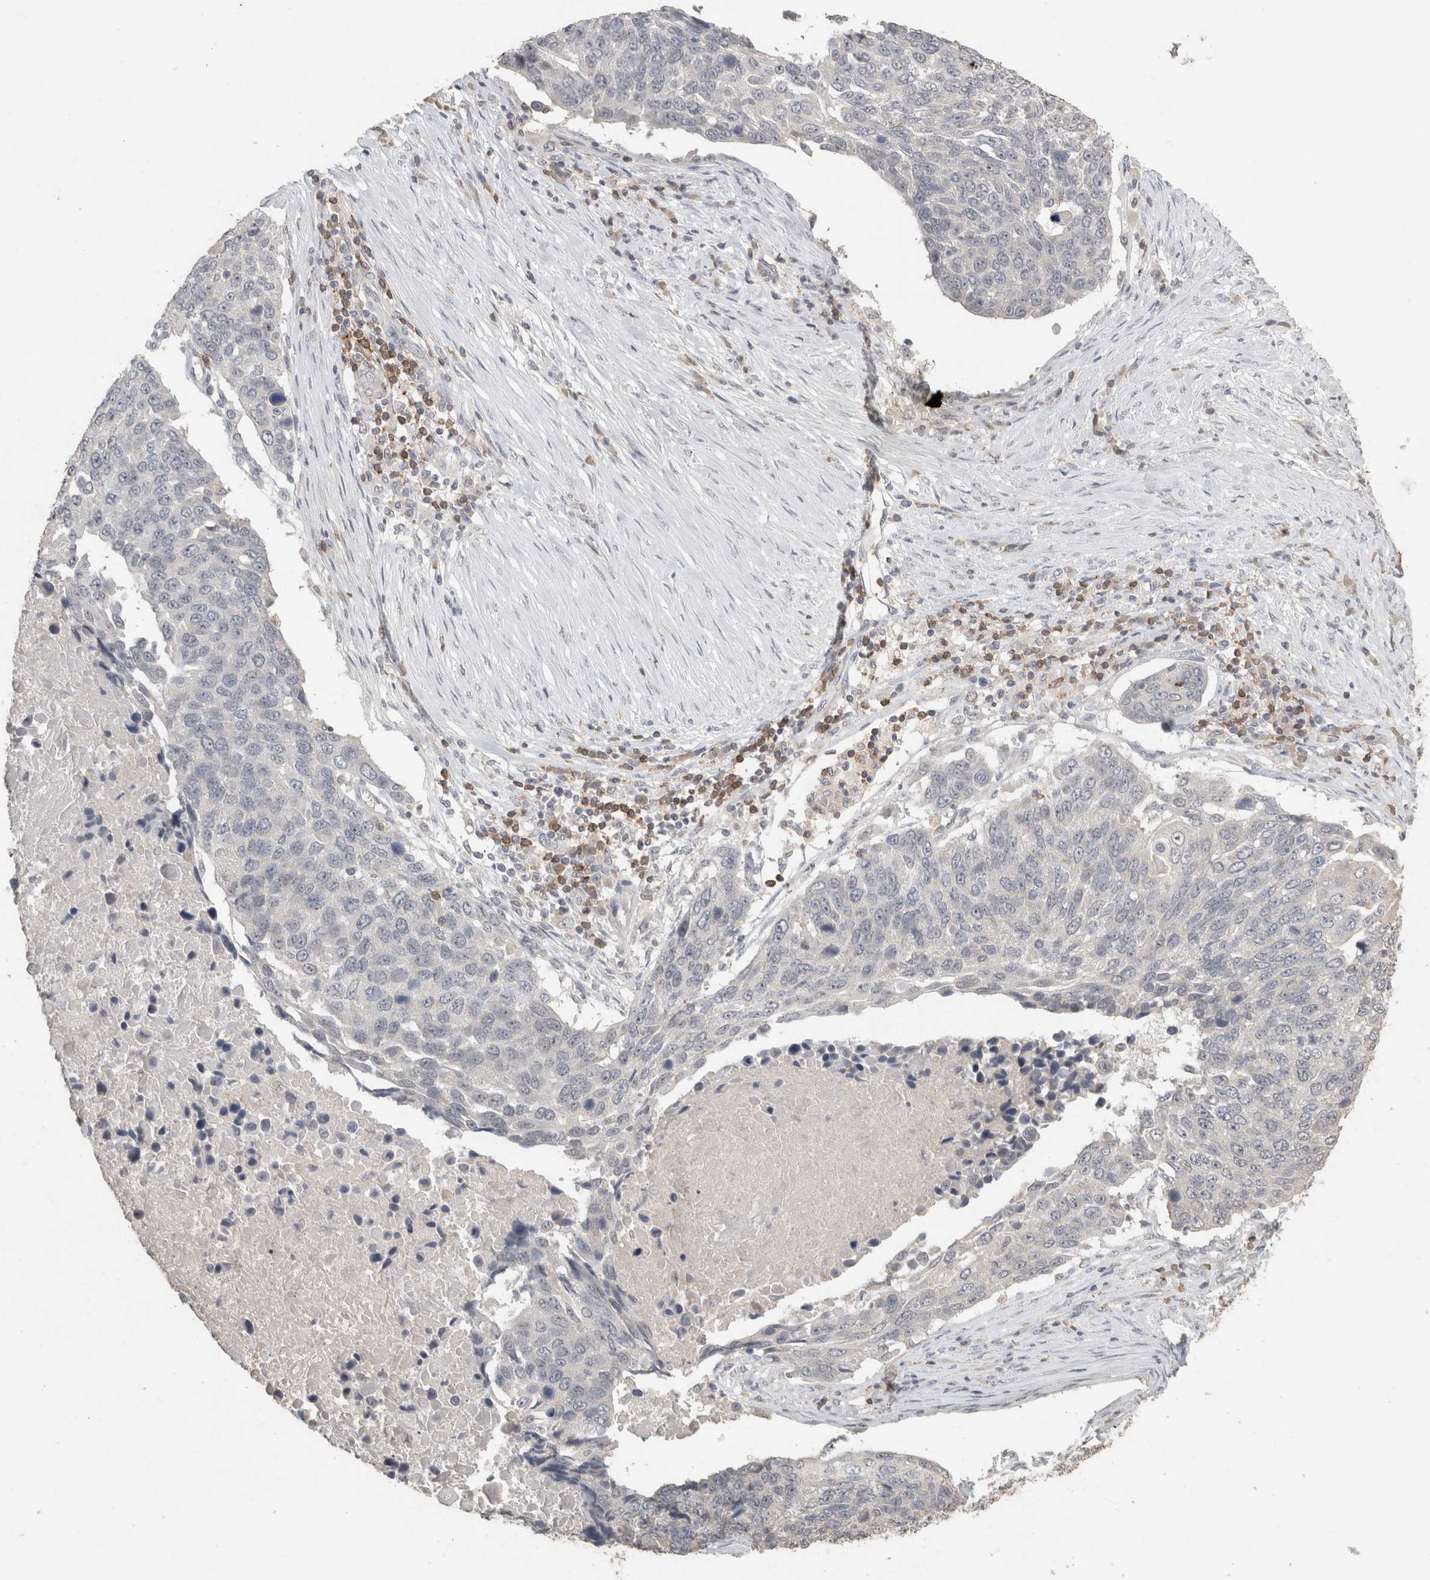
{"staining": {"intensity": "negative", "quantity": "none", "location": "none"}, "tissue": "lung cancer", "cell_type": "Tumor cells", "image_type": "cancer", "snomed": [{"axis": "morphology", "description": "Squamous cell carcinoma, NOS"}, {"axis": "topography", "description": "Lung"}], "caption": "Tumor cells show no significant protein positivity in lung cancer.", "gene": "TRAT1", "patient": {"sex": "male", "age": 66}}